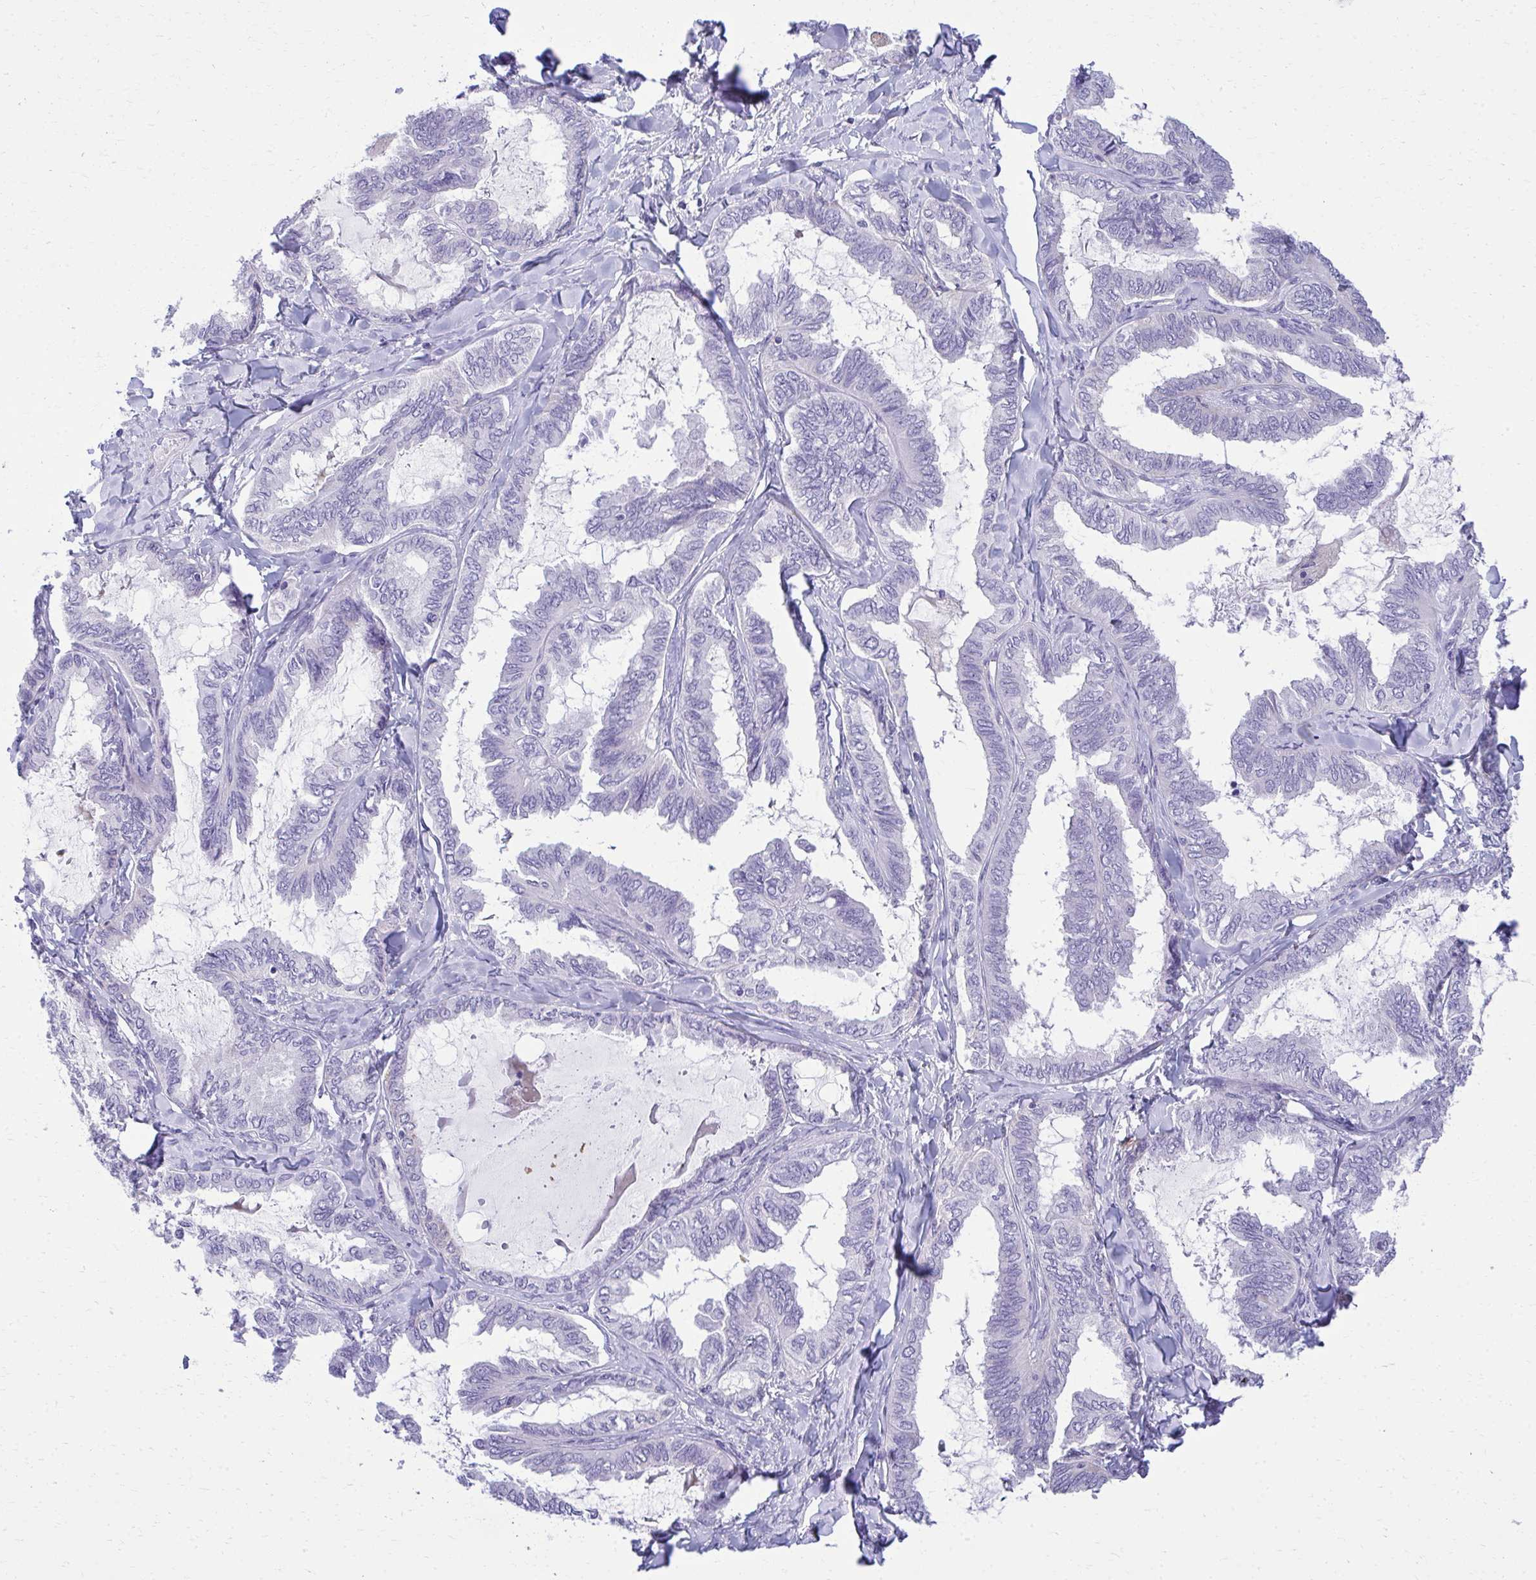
{"staining": {"intensity": "negative", "quantity": "none", "location": "none"}, "tissue": "ovarian cancer", "cell_type": "Tumor cells", "image_type": "cancer", "snomed": [{"axis": "morphology", "description": "Carcinoma, endometroid"}, {"axis": "topography", "description": "Ovary"}], "caption": "A micrograph of endometroid carcinoma (ovarian) stained for a protein displays no brown staining in tumor cells.", "gene": "AIG1", "patient": {"sex": "female", "age": 70}}